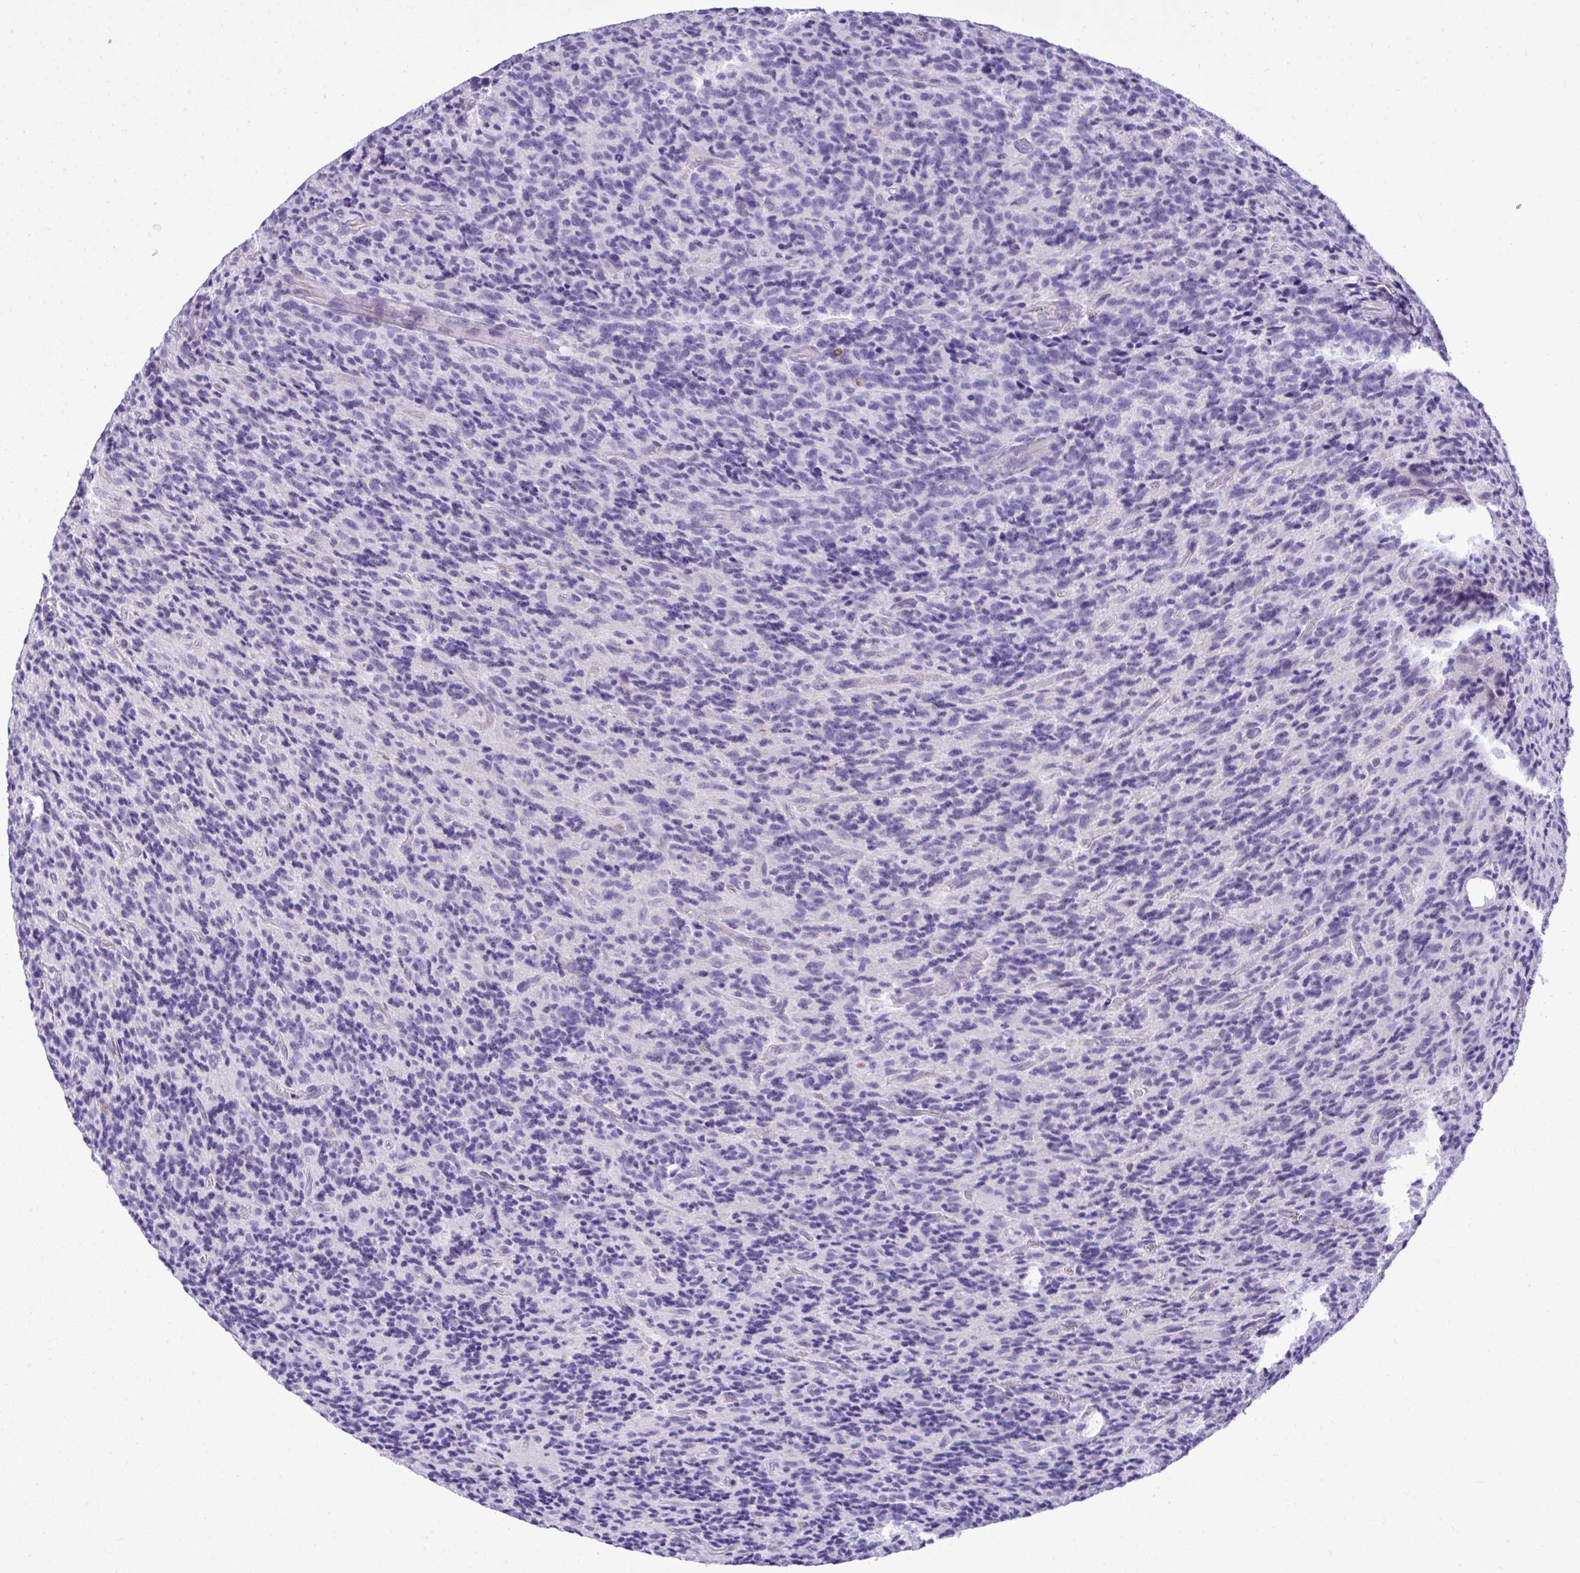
{"staining": {"intensity": "negative", "quantity": "none", "location": "none"}, "tissue": "glioma", "cell_type": "Tumor cells", "image_type": "cancer", "snomed": [{"axis": "morphology", "description": "Glioma, malignant, High grade"}, {"axis": "topography", "description": "Brain"}], "caption": "Tumor cells show no significant protein staining in glioma.", "gene": "ST6GALNAC3", "patient": {"sex": "male", "age": 76}}